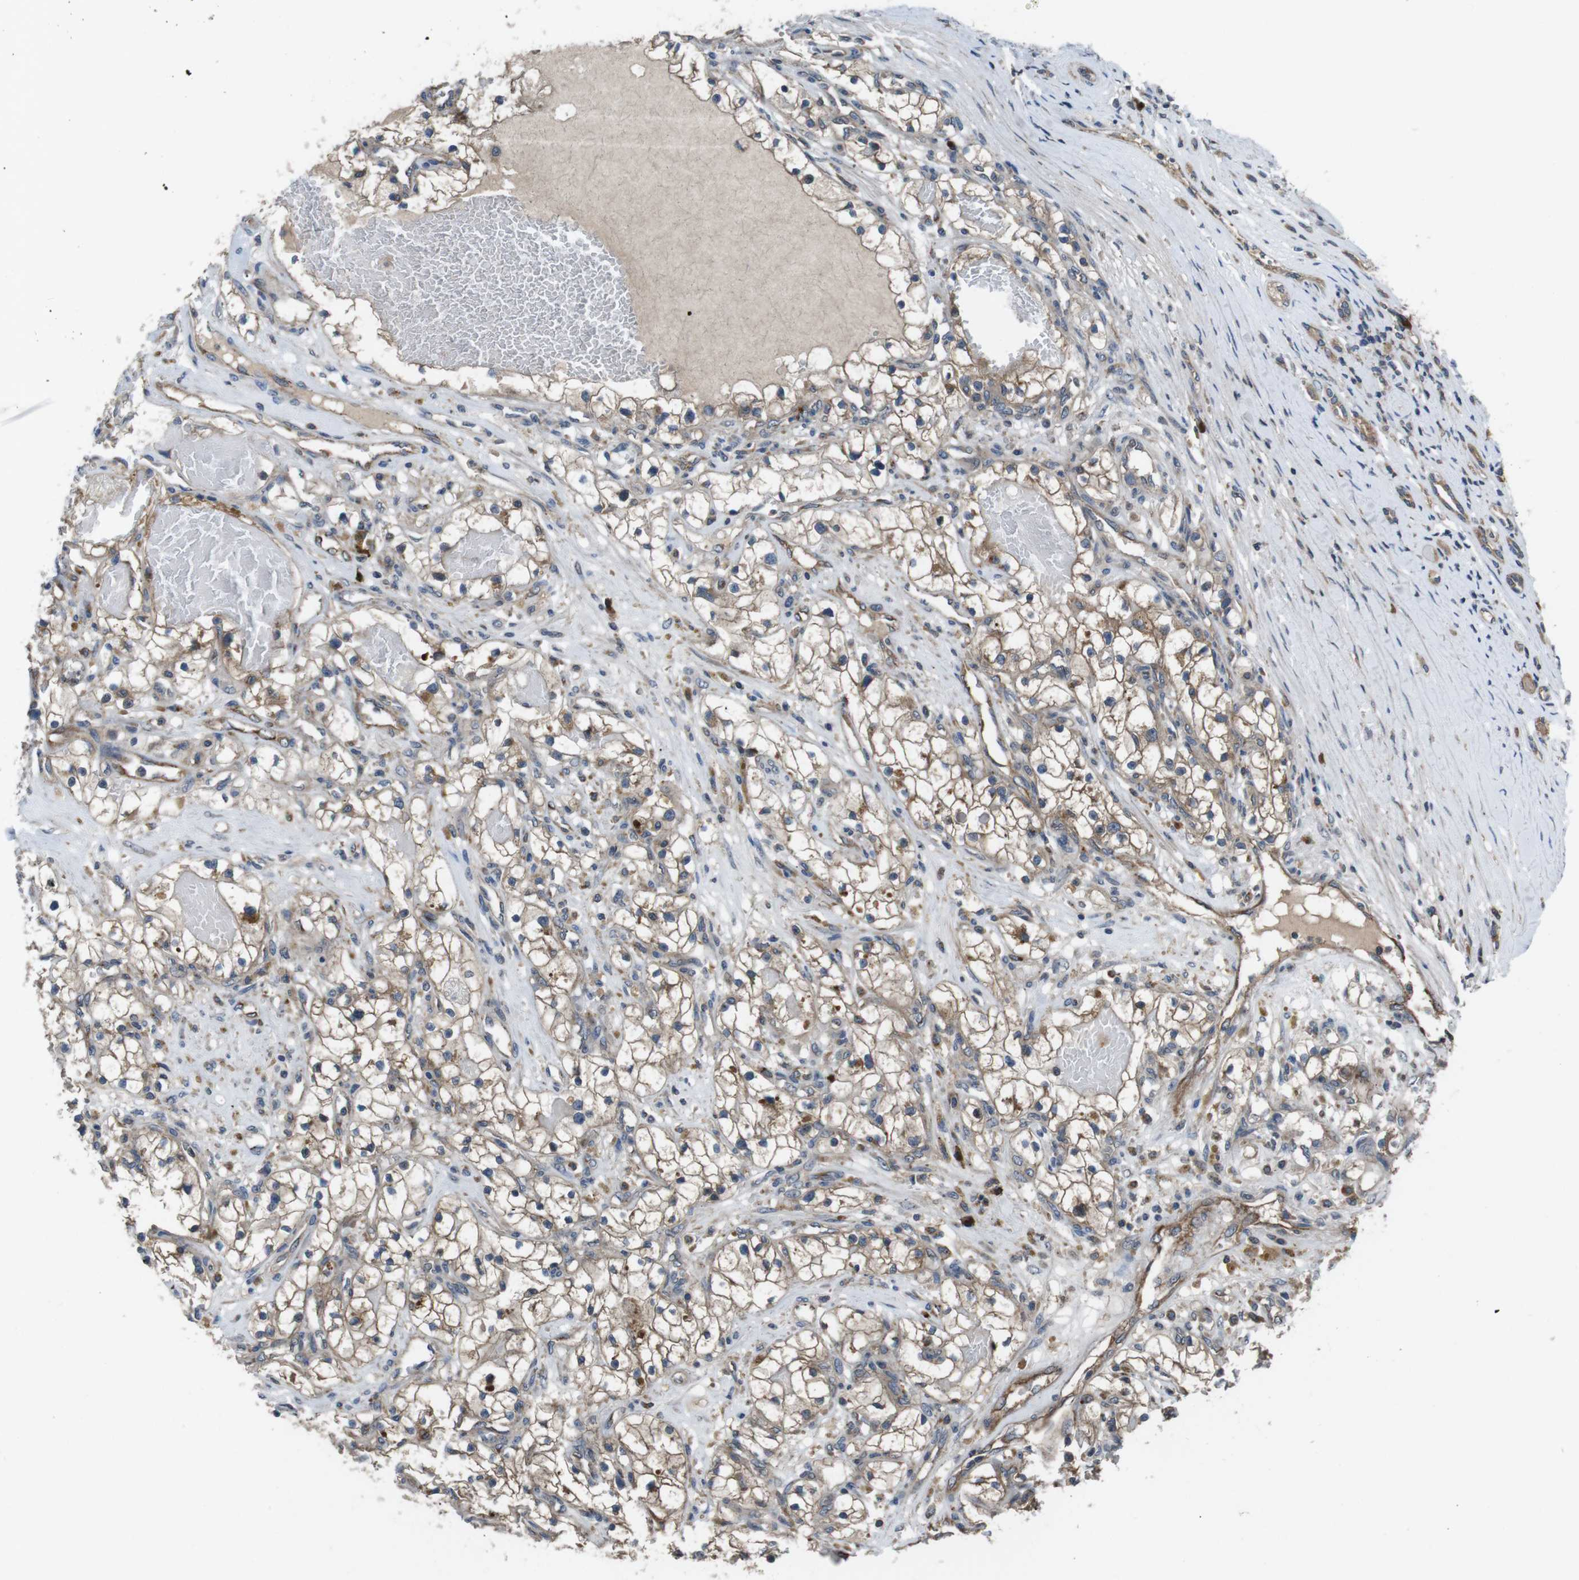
{"staining": {"intensity": "moderate", "quantity": "25%-75%", "location": "cytoplasmic/membranous"}, "tissue": "renal cancer", "cell_type": "Tumor cells", "image_type": "cancer", "snomed": [{"axis": "morphology", "description": "Adenocarcinoma, NOS"}, {"axis": "topography", "description": "Kidney"}], "caption": "This histopathology image shows immunohistochemistry staining of renal adenocarcinoma, with medium moderate cytoplasmic/membranous staining in about 25%-75% of tumor cells.", "gene": "SLC22A23", "patient": {"sex": "male", "age": 68}}